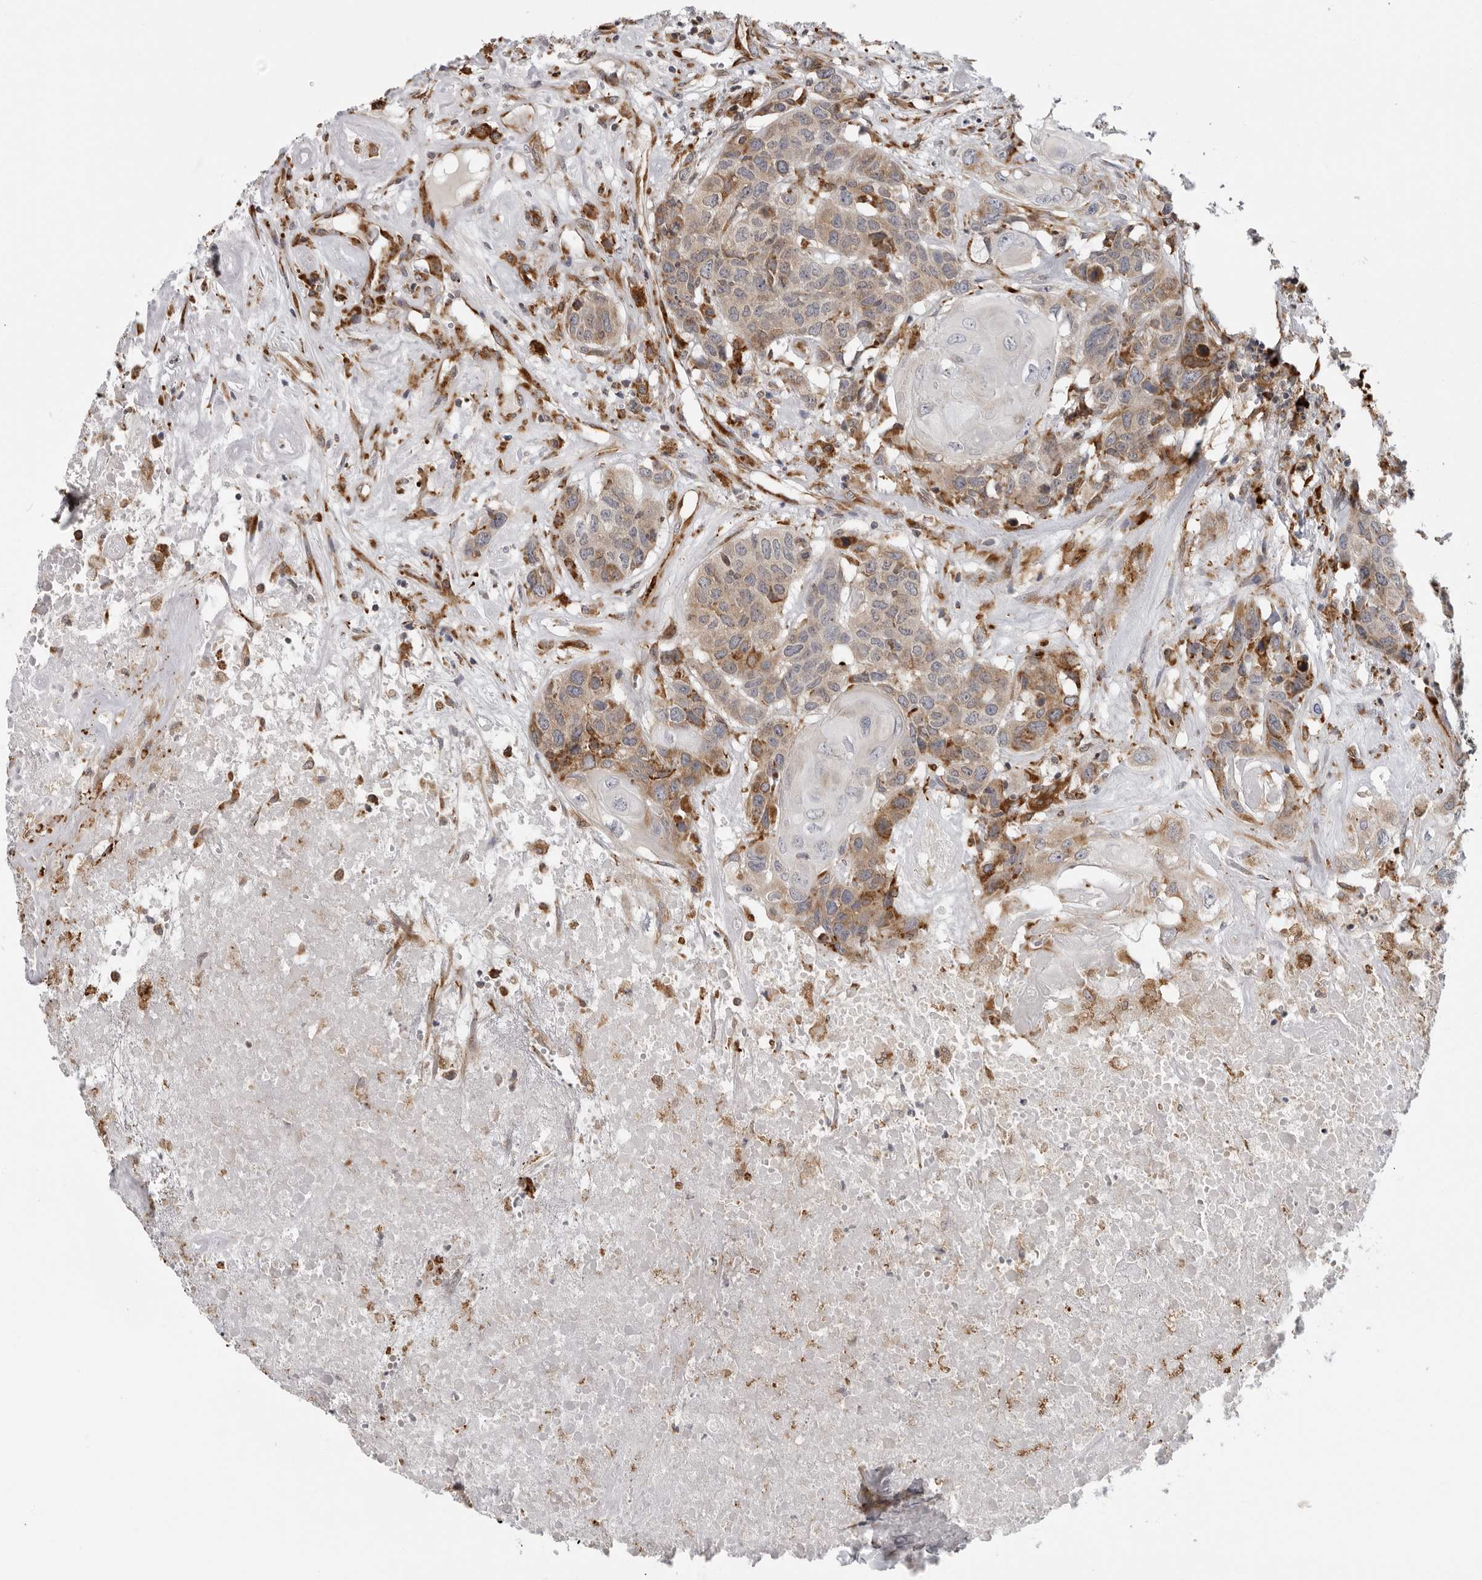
{"staining": {"intensity": "weak", "quantity": ">75%", "location": "cytoplasmic/membranous"}, "tissue": "head and neck cancer", "cell_type": "Tumor cells", "image_type": "cancer", "snomed": [{"axis": "morphology", "description": "Squamous cell carcinoma, NOS"}, {"axis": "topography", "description": "Head-Neck"}], "caption": "Protein staining exhibits weak cytoplasmic/membranous positivity in about >75% of tumor cells in head and neck cancer.", "gene": "ALPK2", "patient": {"sex": "male", "age": 66}}